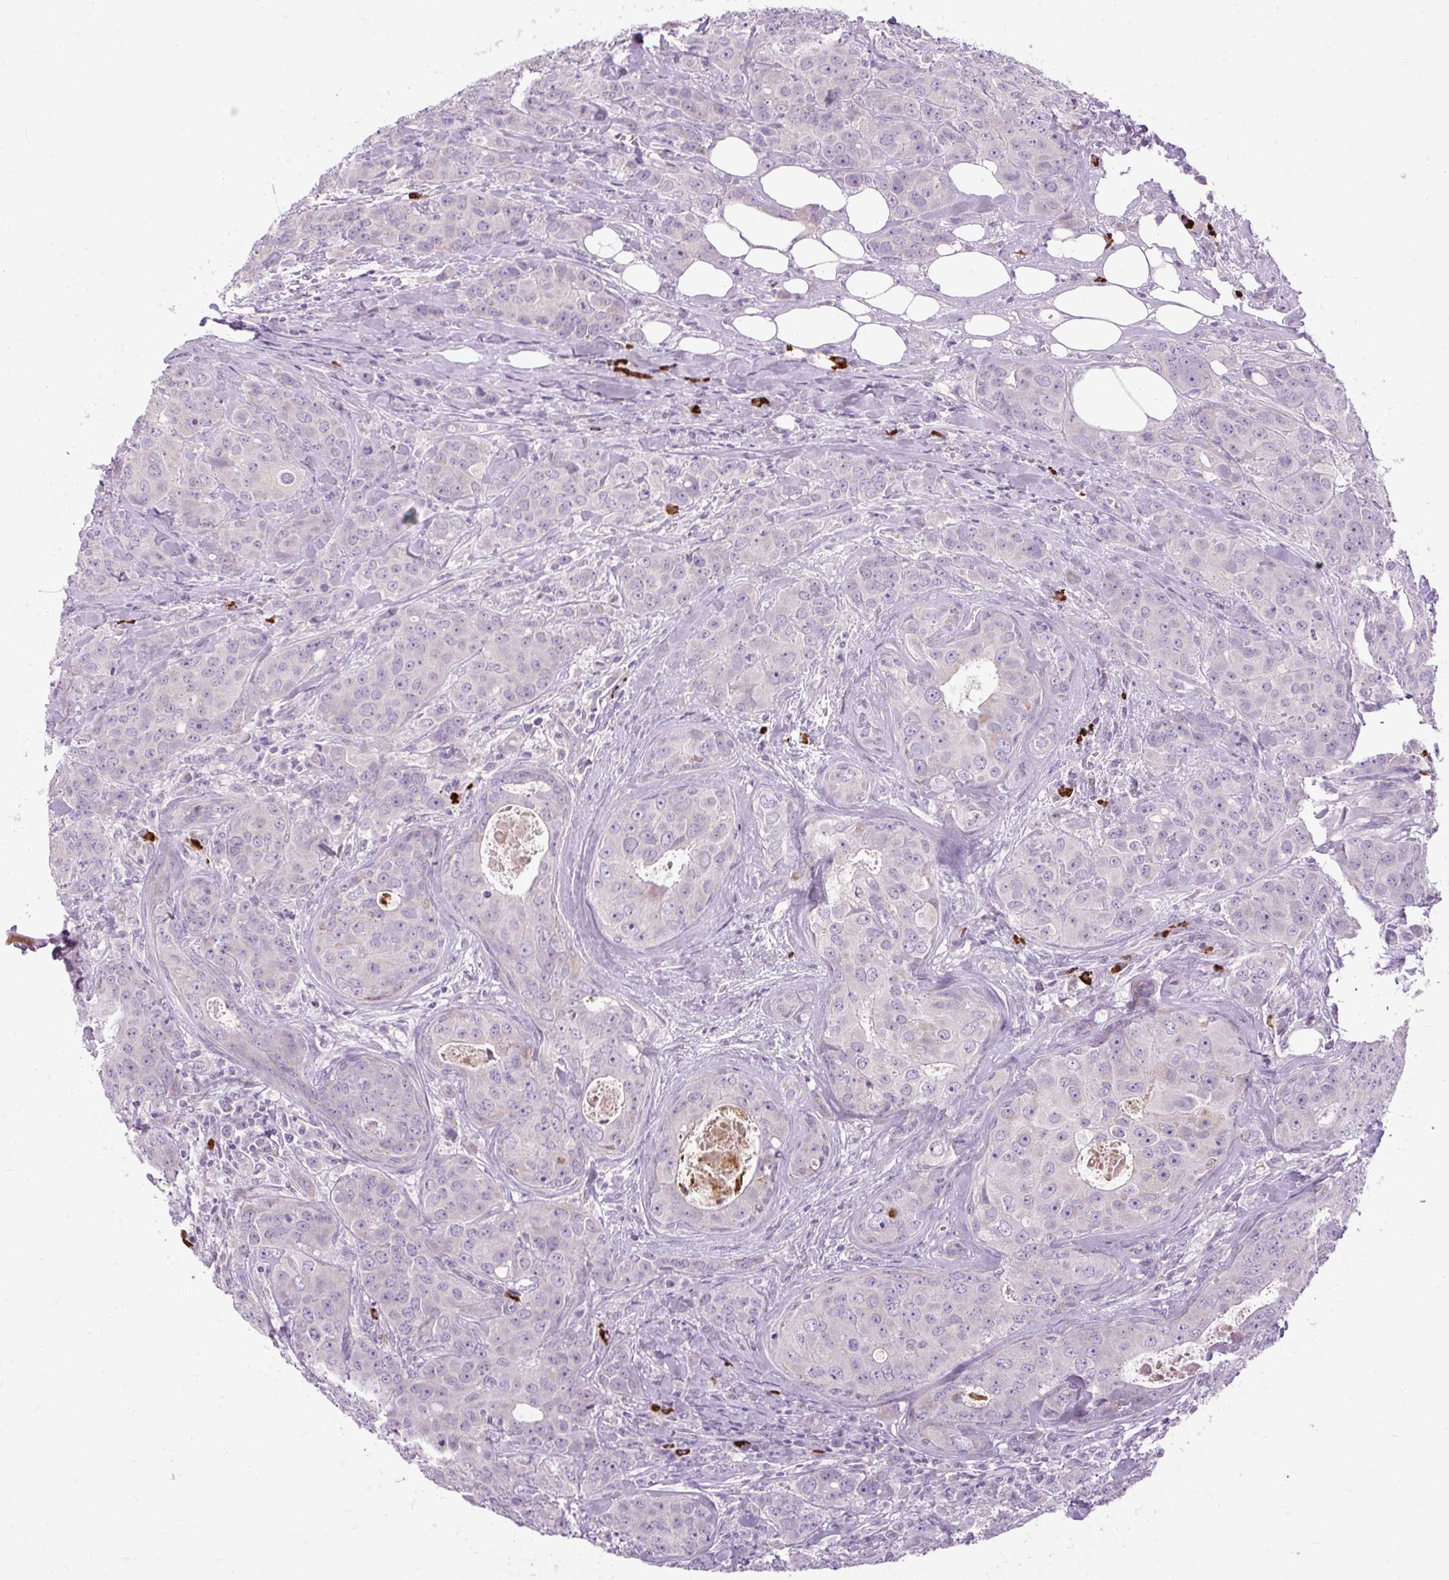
{"staining": {"intensity": "negative", "quantity": "none", "location": "none"}, "tissue": "breast cancer", "cell_type": "Tumor cells", "image_type": "cancer", "snomed": [{"axis": "morphology", "description": "Duct carcinoma"}, {"axis": "topography", "description": "Breast"}], "caption": "This image is of breast infiltrating ductal carcinoma stained with IHC to label a protein in brown with the nuclei are counter-stained blue. There is no positivity in tumor cells.", "gene": "ARRDC2", "patient": {"sex": "female", "age": 43}}